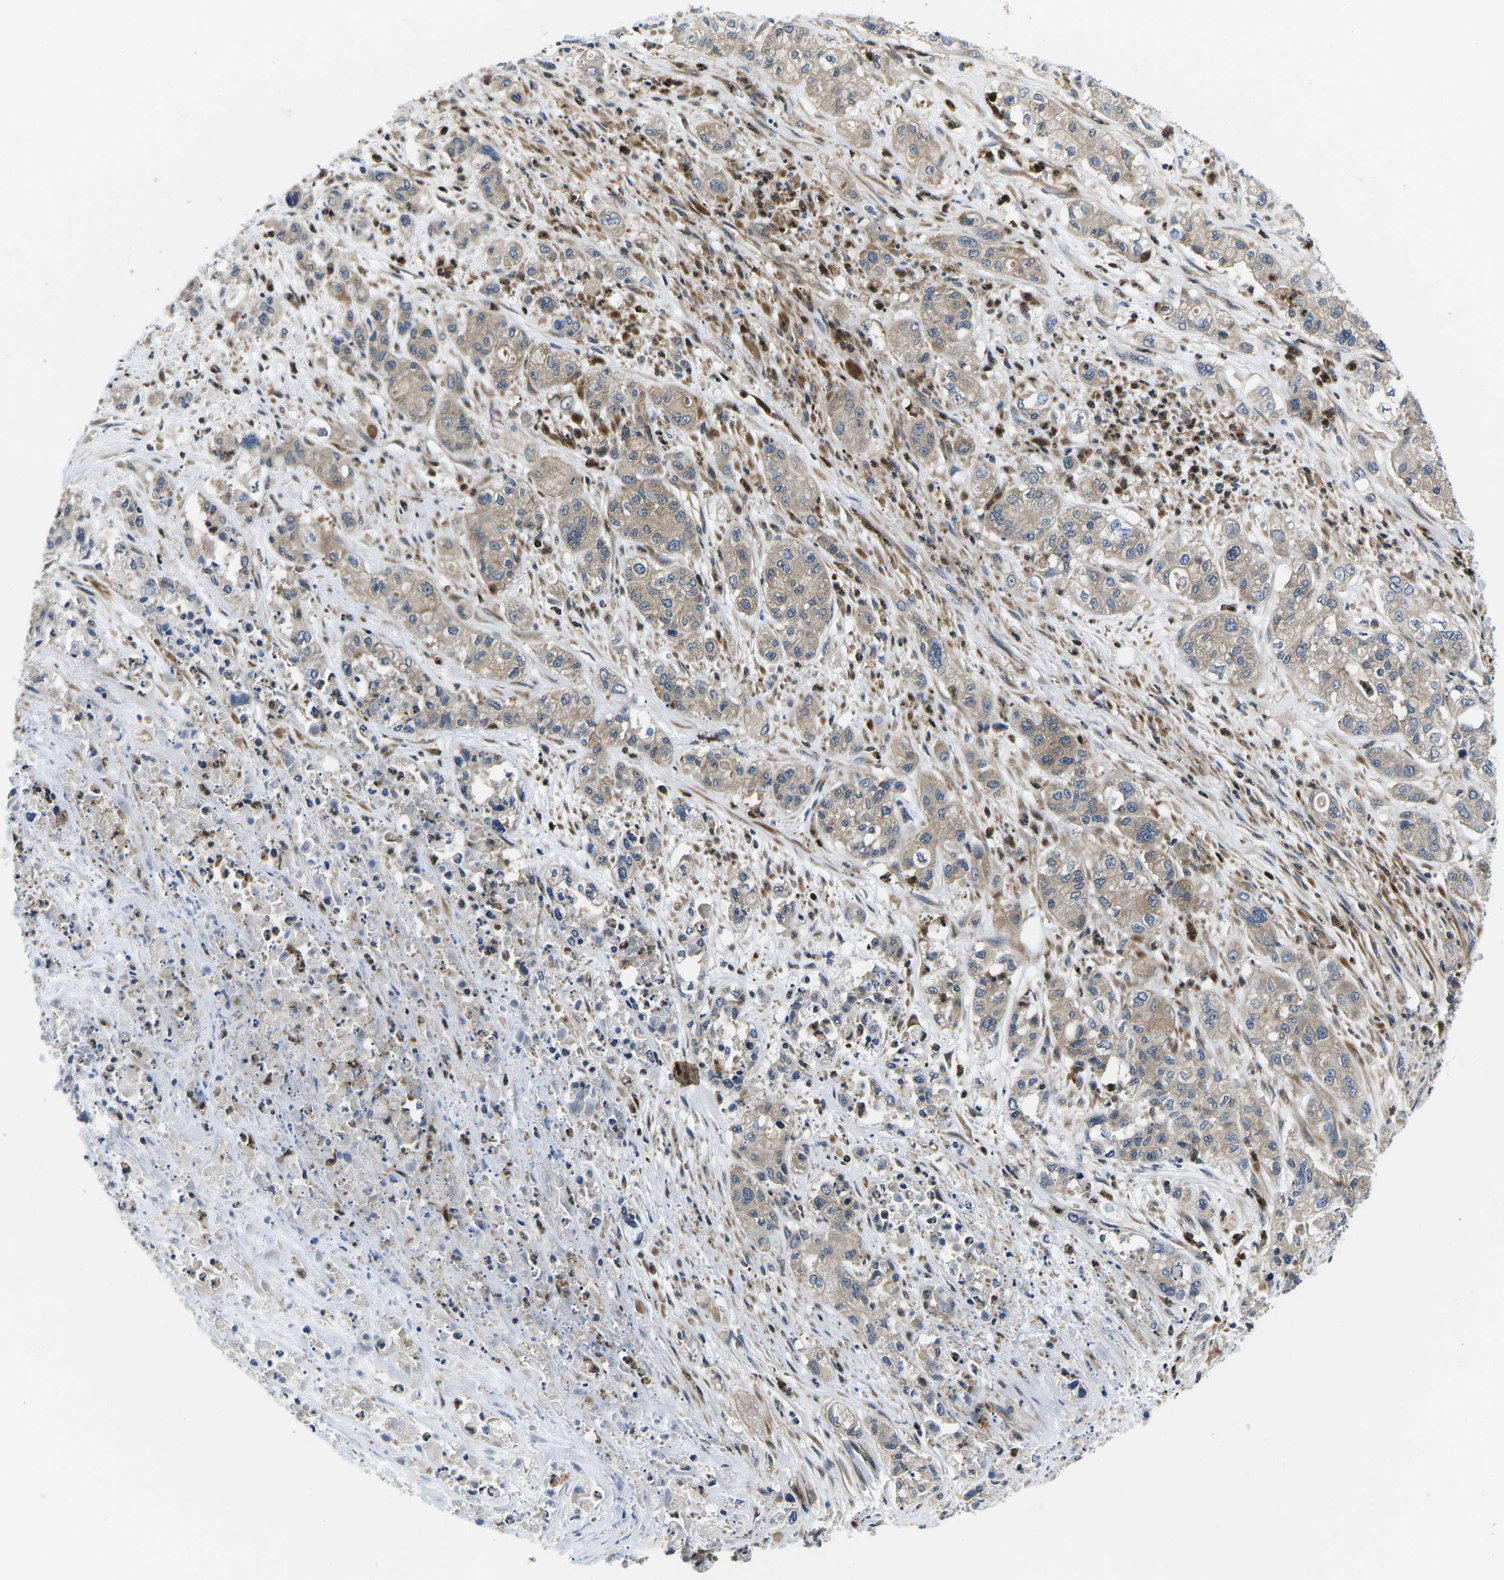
{"staining": {"intensity": "weak", "quantity": ">75%", "location": "cytoplasmic/membranous"}, "tissue": "pancreatic cancer", "cell_type": "Tumor cells", "image_type": "cancer", "snomed": [{"axis": "morphology", "description": "Adenocarcinoma, NOS"}, {"axis": "topography", "description": "Pancreas"}], "caption": "Tumor cells exhibit low levels of weak cytoplasmic/membranous expression in about >75% of cells in human adenocarcinoma (pancreatic).", "gene": "PLCE1", "patient": {"sex": "female", "age": 78}}